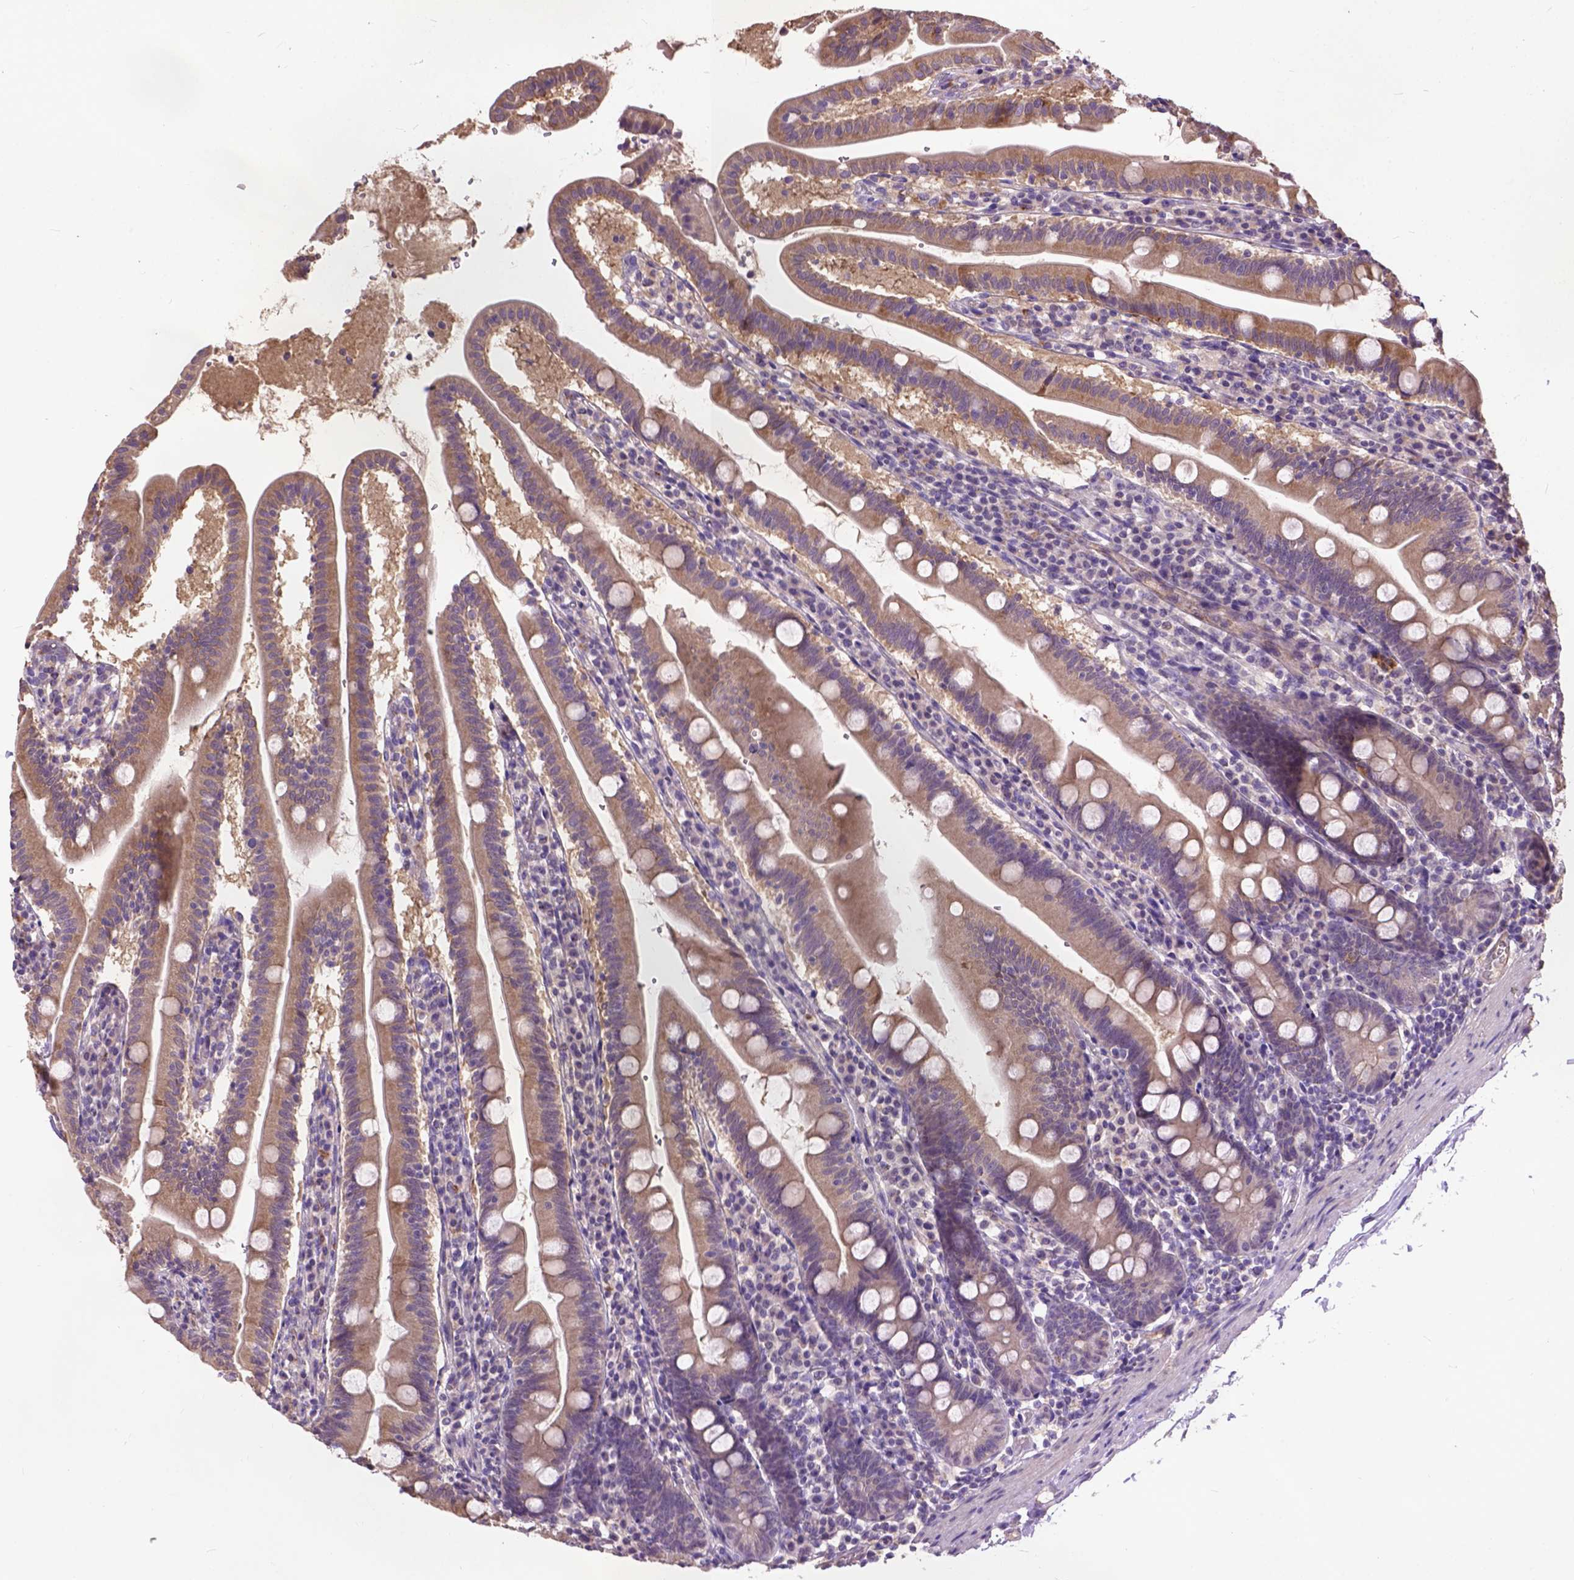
{"staining": {"intensity": "moderate", "quantity": ">75%", "location": "cytoplasmic/membranous"}, "tissue": "duodenum", "cell_type": "Glandular cells", "image_type": "normal", "snomed": [{"axis": "morphology", "description": "Normal tissue, NOS"}, {"axis": "topography", "description": "Duodenum"}], "caption": "A brown stain highlights moderate cytoplasmic/membranous positivity of a protein in glandular cells of normal duodenum. Using DAB (brown) and hematoxylin (blue) stains, captured at high magnification using brightfield microscopy.", "gene": "ZNF337", "patient": {"sex": "female", "age": 67}}